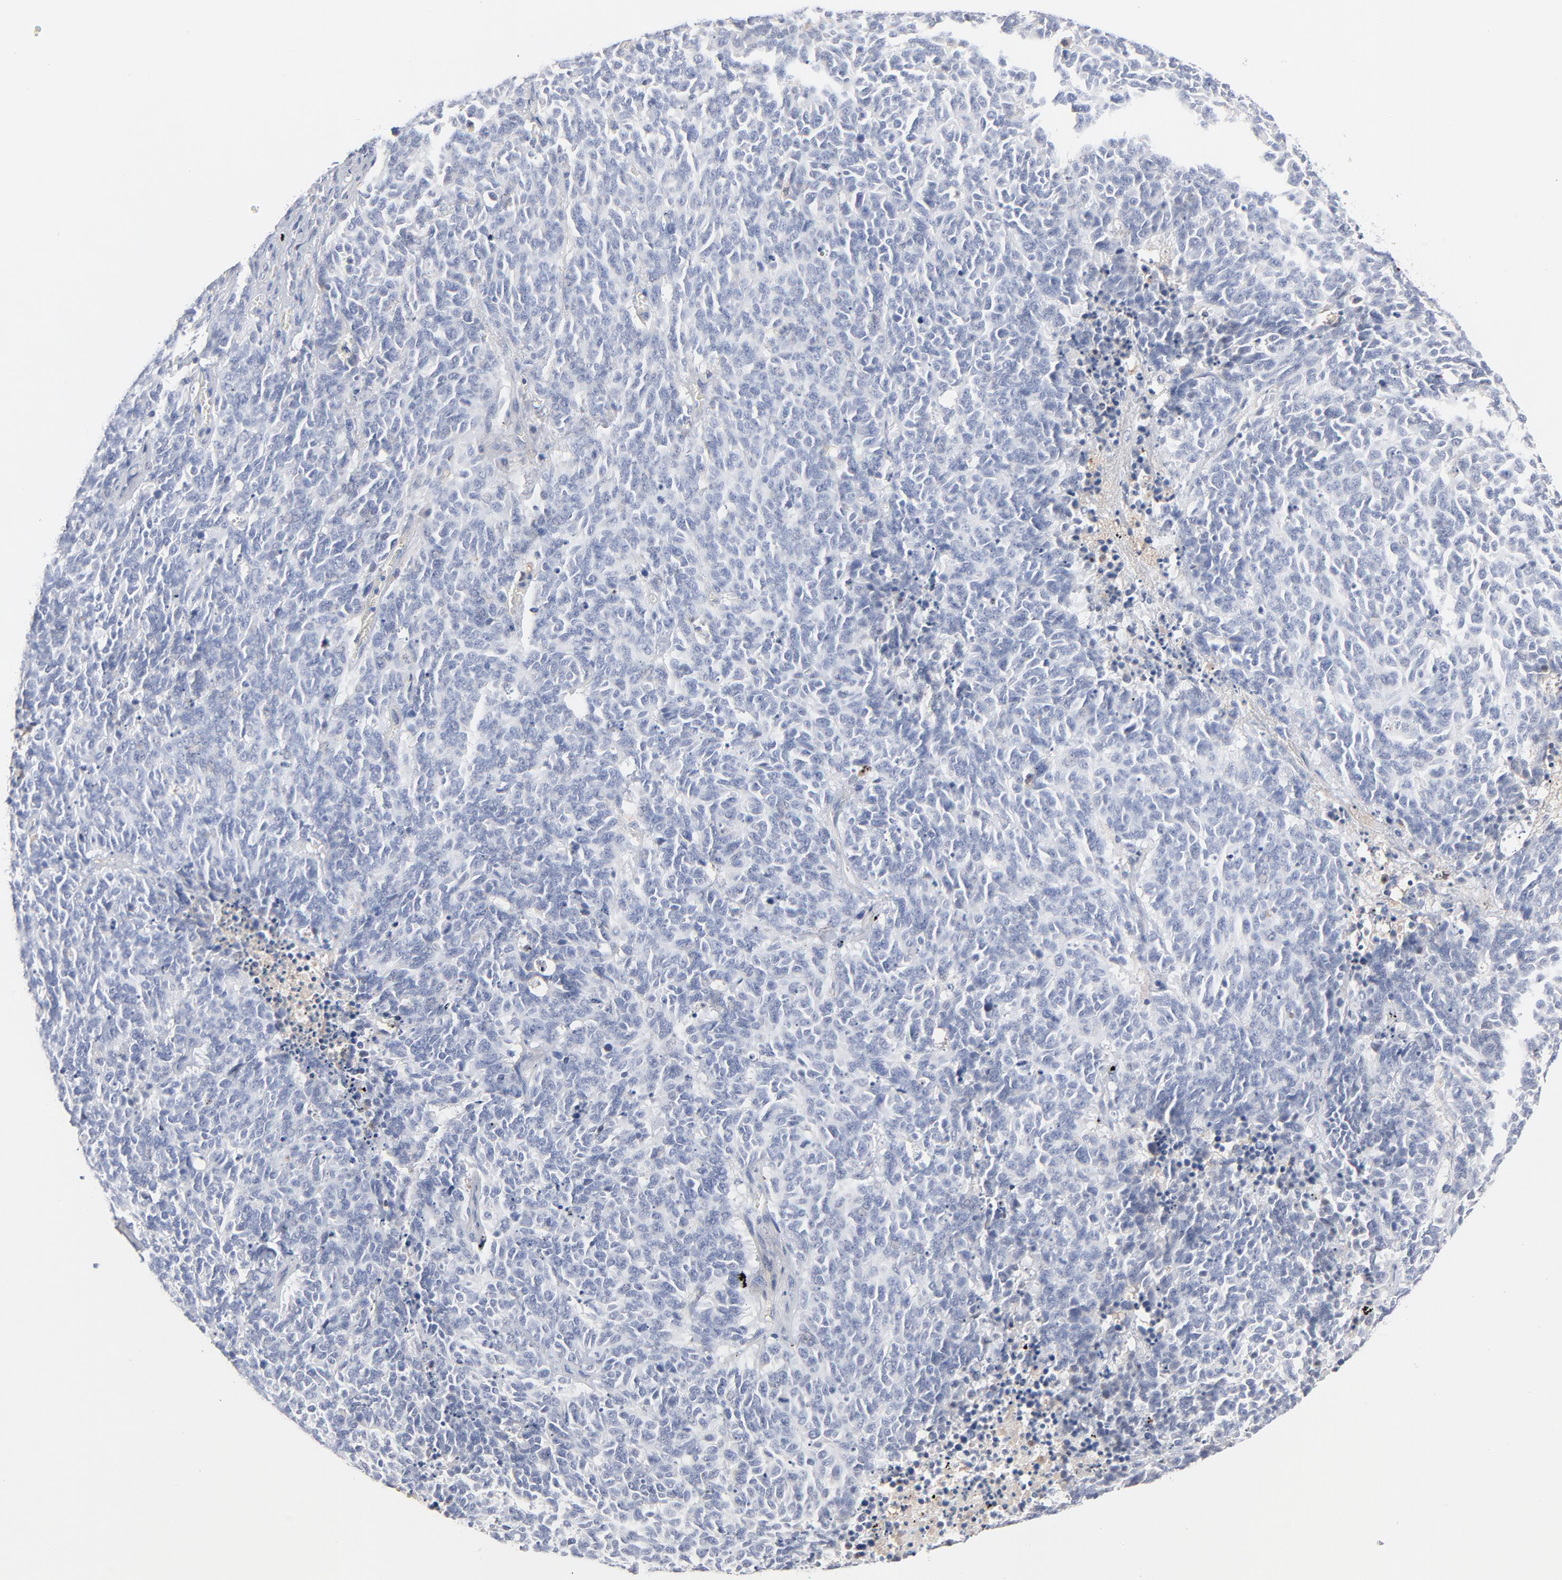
{"staining": {"intensity": "negative", "quantity": "none", "location": "none"}, "tissue": "lung cancer", "cell_type": "Tumor cells", "image_type": "cancer", "snomed": [{"axis": "morphology", "description": "Neoplasm, malignant, NOS"}, {"axis": "topography", "description": "Lung"}], "caption": "An immunohistochemistry (IHC) histopathology image of lung malignant neoplasm is shown. There is no staining in tumor cells of lung malignant neoplasm. (DAB (3,3'-diaminobenzidine) immunohistochemistry with hematoxylin counter stain).", "gene": "SERPINA4", "patient": {"sex": "female", "age": 58}}